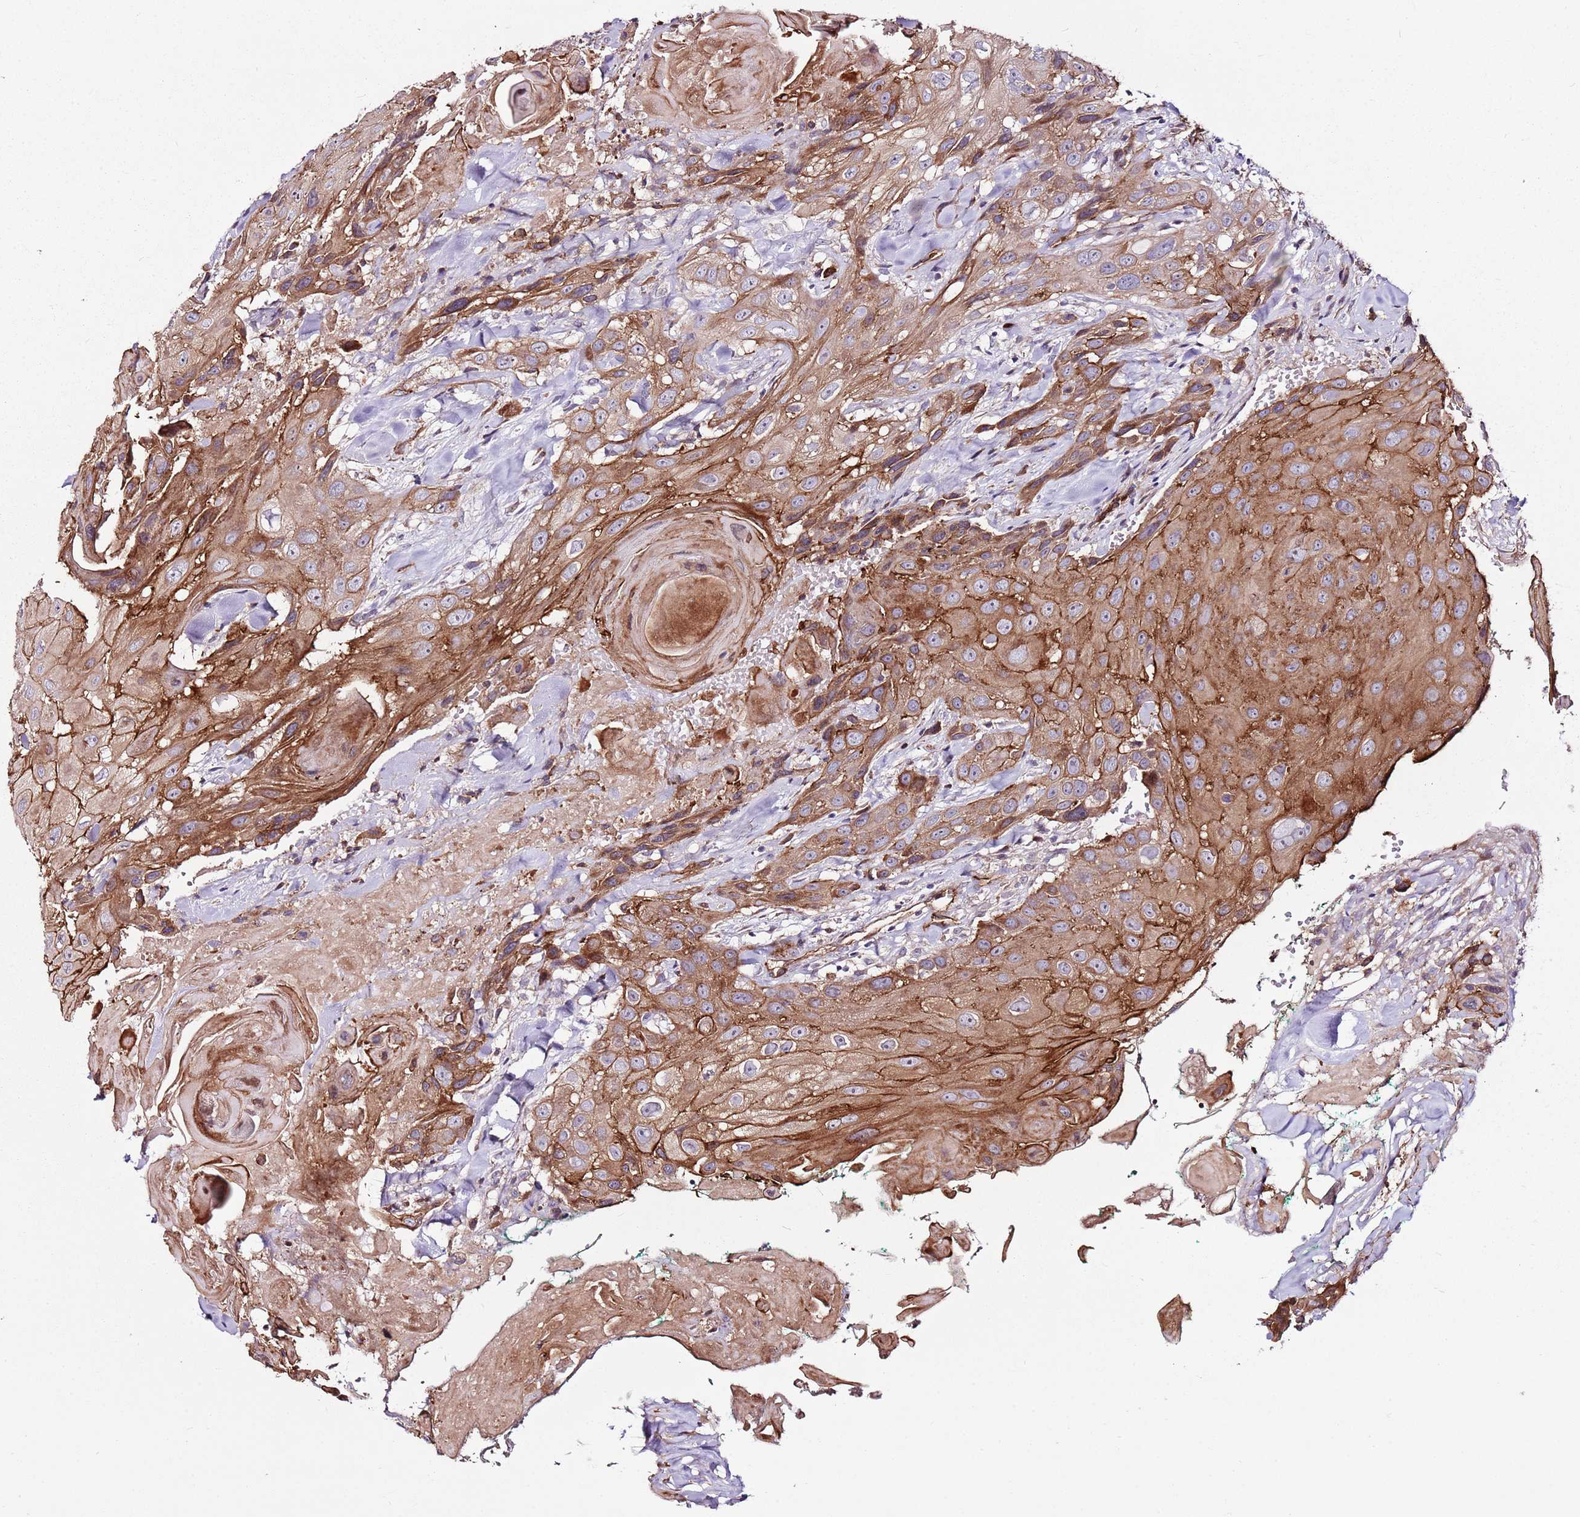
{"staining": {"intensity": "moderate", "quantity": ">75%", "location": "cytoplasmic/membranous"}, "tissue": "head and neck cancer", "cell_type": "Tumor cells", "image_type": "cancer", "snomed": [{"axis": "morphology", "description": "Squamous cell carcinoma, NOS"}, {"axis": "topography", "description": "Head-Neck"}], "caption": "Head and neck squamous cell carcinoma stained for a protein demonstrates moderate cytoplasmic/membranous positivity in tumor cells. (DAB (3,3'-diaminobenzidine) IHC, brown staining for protein, blue staining for nuclei).", "gene": "ZNF827", "patient": {"sex": "male", "age": 81}}